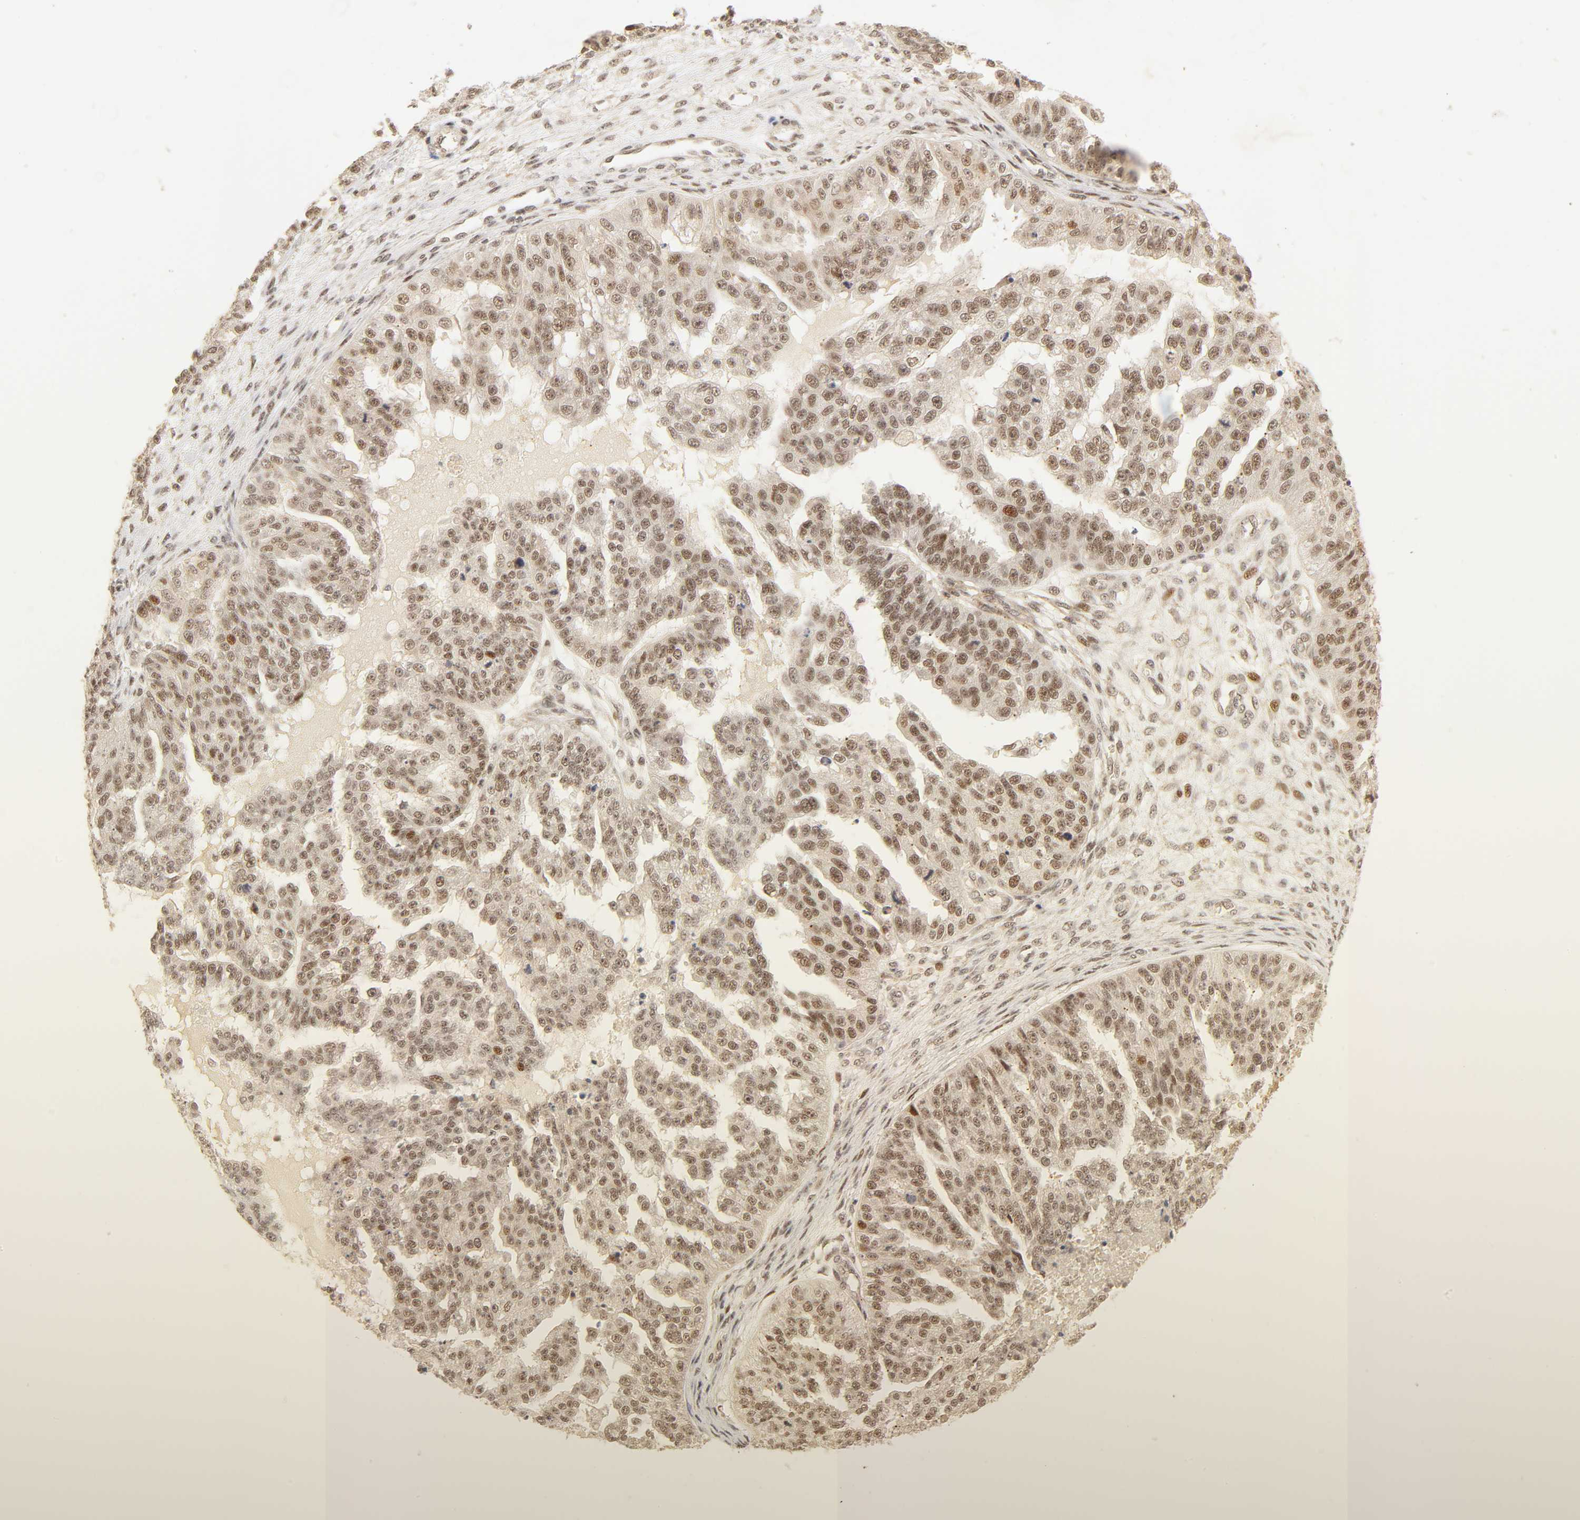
{"staining": {"intensity": "weak", "quantity": "25%-75%", "location": "cytoplasmic/membranous,nuclear"}, "tissue": "ovarian cancer", "cell_type": "Tumor cells", "image_type": "cancer", "snomed": [{"axis": "morphology", "description": "Cystadenocarcinoma, serous, NOS"}, {"axis": "topography", "description": "Ovary"}], "caption": "A histopathology image showing weak cytoplasmic/membranous and nuclear staining in approximately 25%-75% of tumor cells in ovarian cancer (serous cystadenocarcinoma), as visualized by brown immunohistochemical staining.", "gene": "TAF10", "patient": {"sex": "female", "age": 58}}